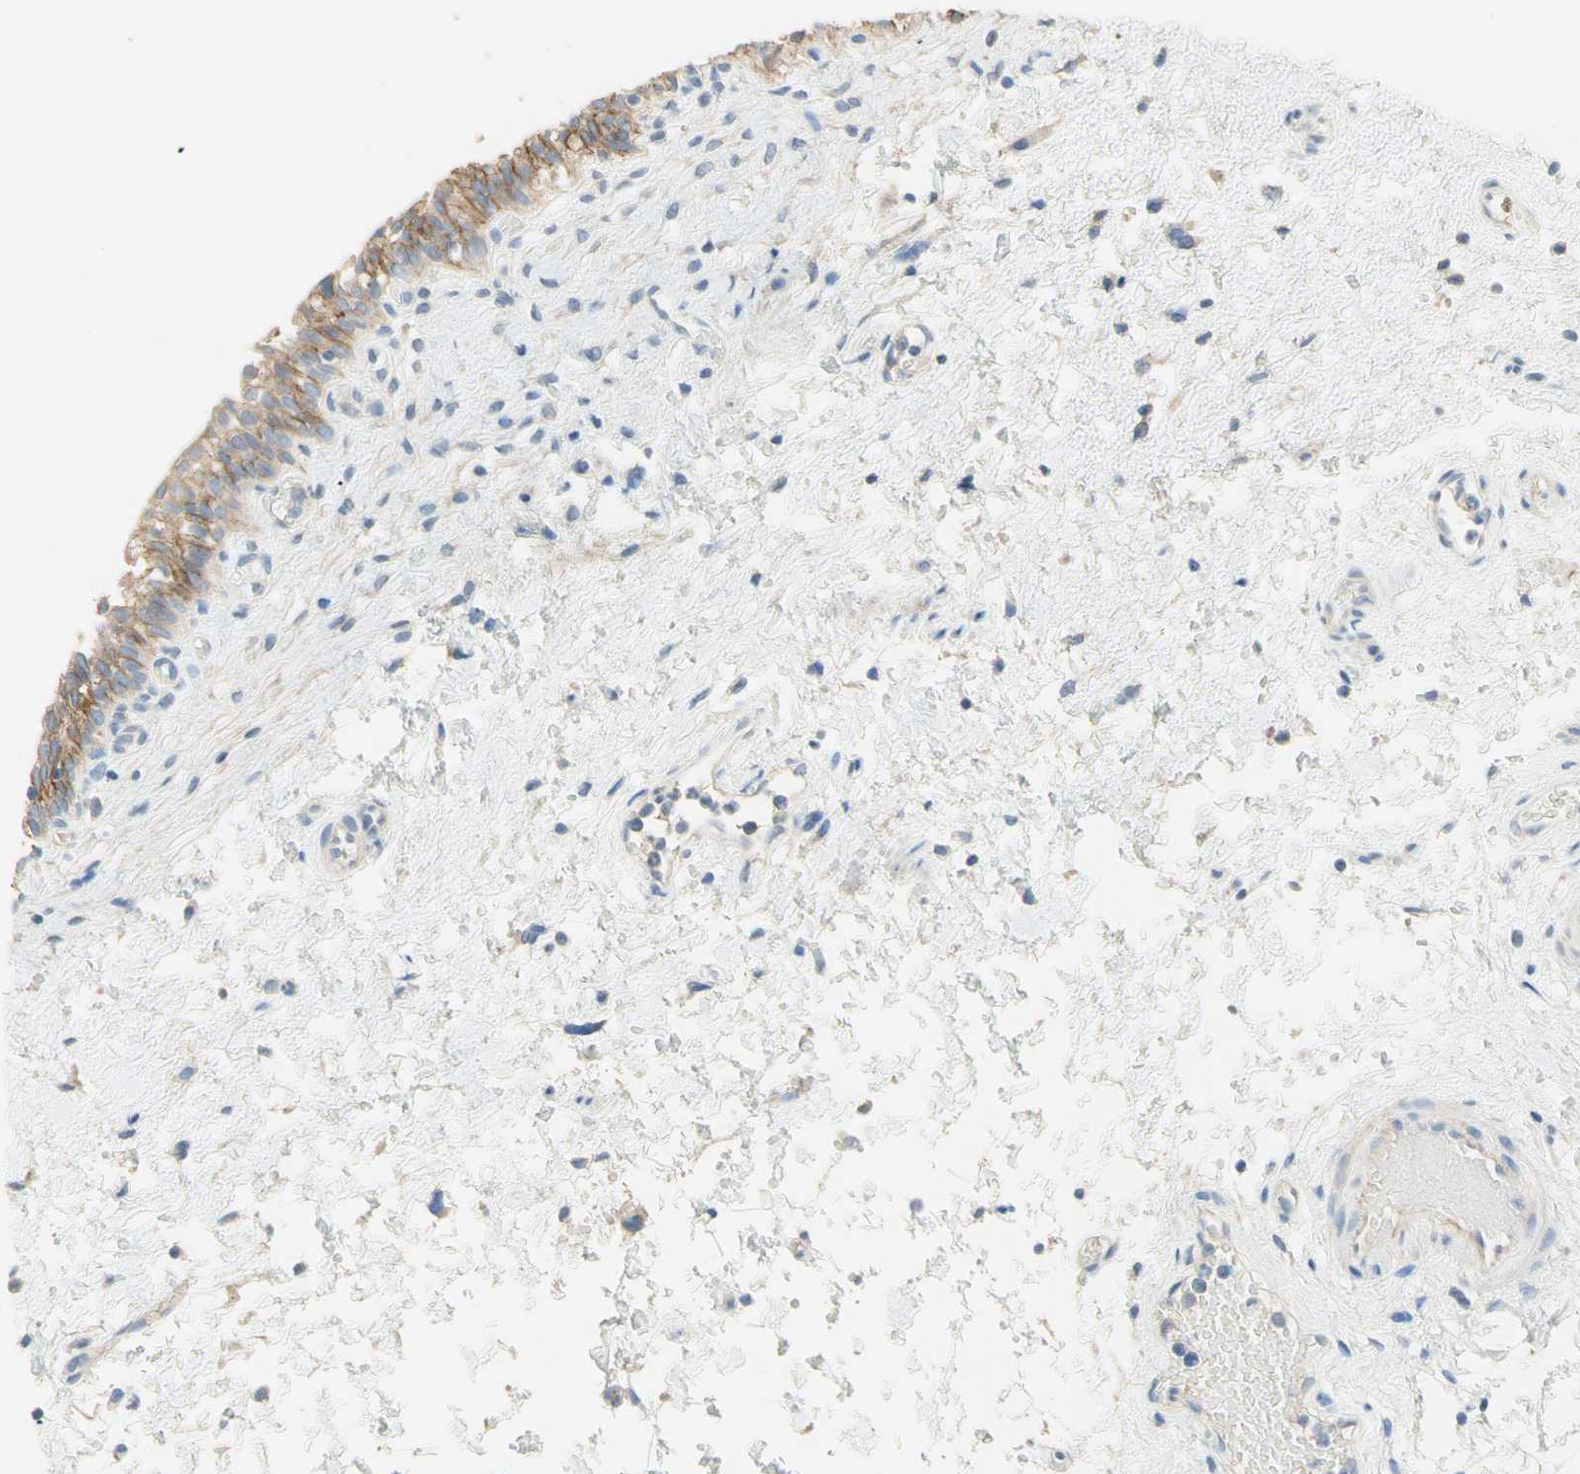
{"staining": {"intensity": "moderate", "quantity": ">75%", "location": "cytoplasmic/membranous"}, "tissue": "urinary bladder", "cell_type": "Urothelial cells", "image_type": "normal", "snomed": [{"axis": "morphology", "description": "Normal tissue, NOS"}, {"axis": "topography", "description": "Urinary bladder"}], "caption": "A photomicrograph of human urinary bladder stained for a protein shows moderate cytoplasmic/membranous brown staining in urothelial cells. Using DAB (3,3'-diaminobenzidine) (brown) and hematoxylin (blue) stains, captured at high magnification using brightfield microscopy.", "gene": "NECTIN4", "patient": {"sex": "male", "age": 55}}